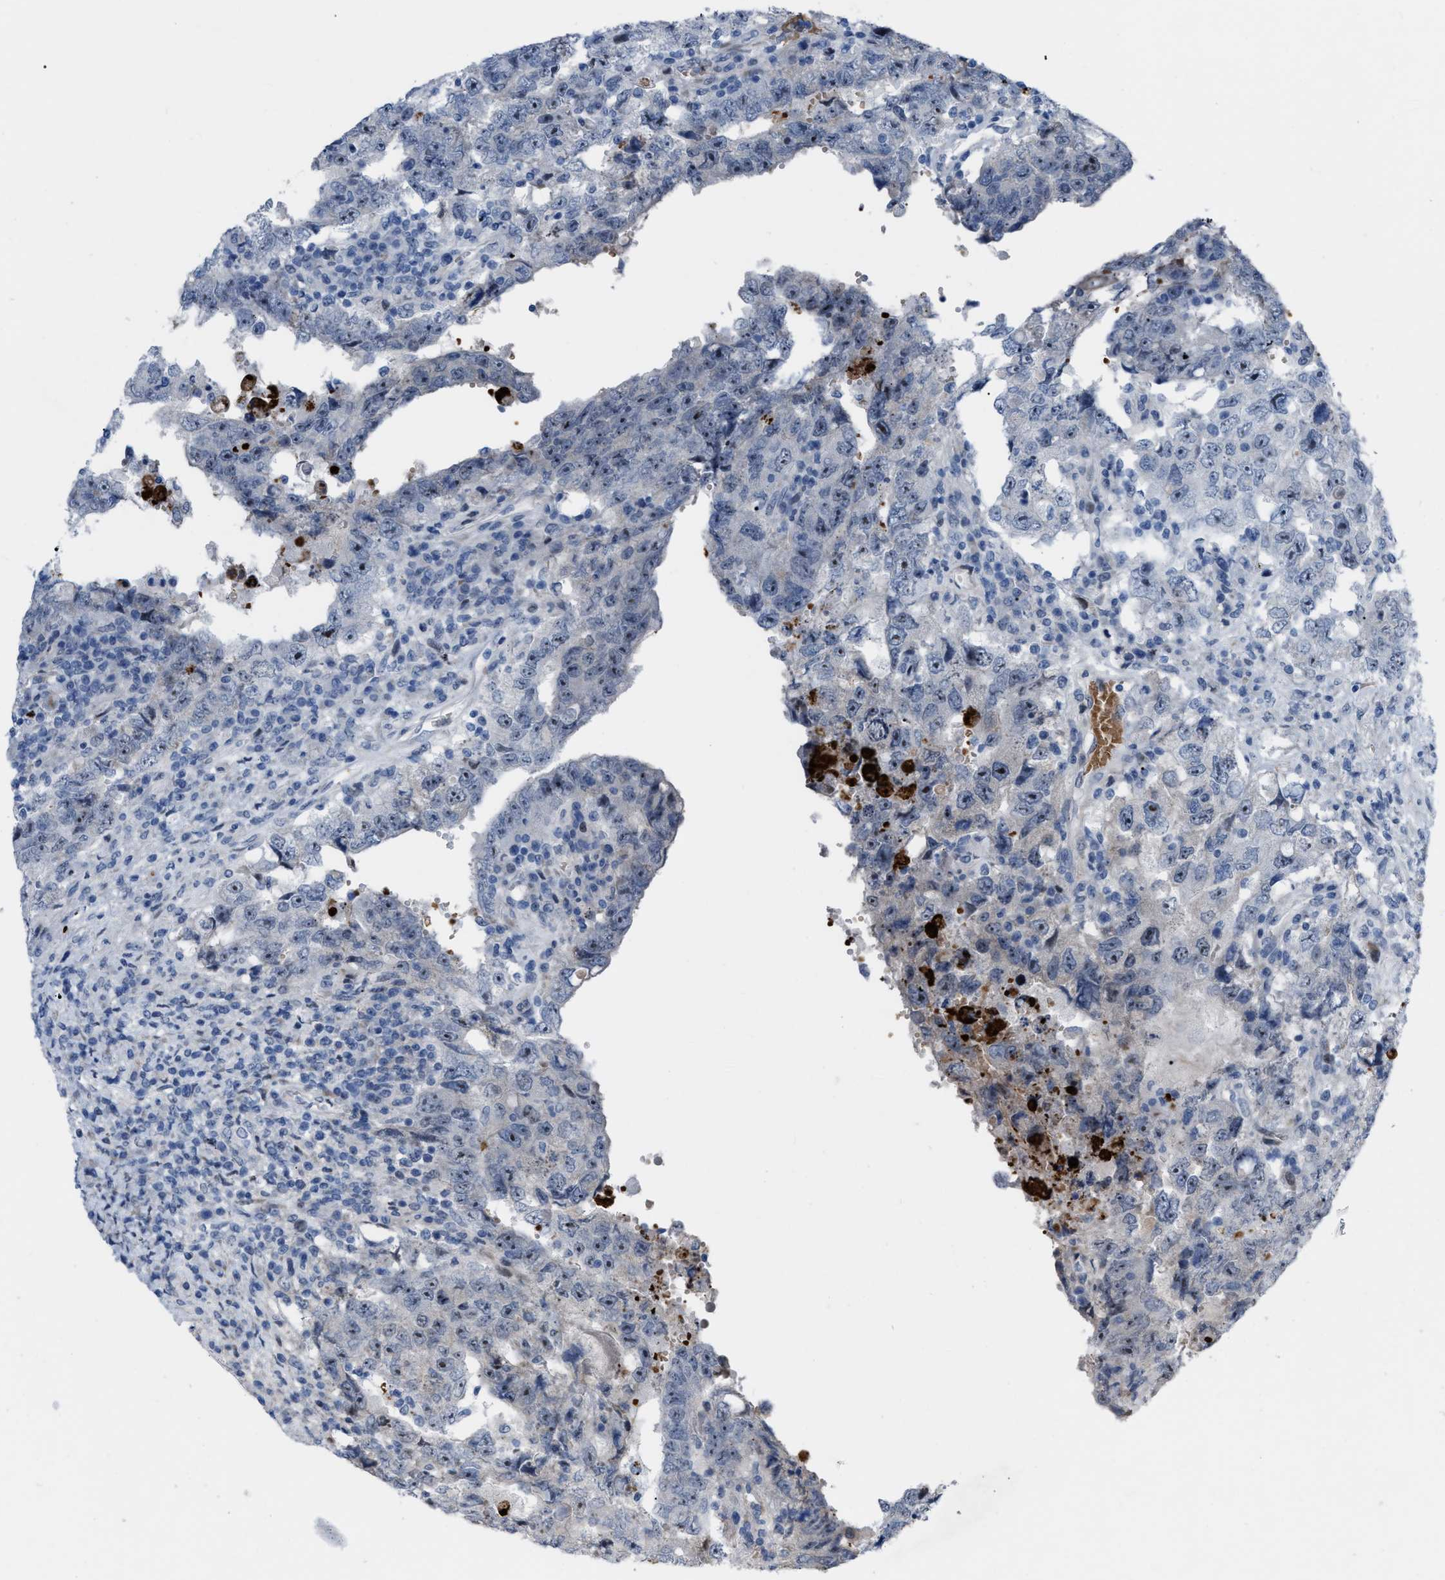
{"staining": {"intensity": "moderate", "quantity": "25%-75%", "location": "nuclear"}, "tissue": "testis cancer", "cell_type": "Tumor cells", "image_type": "cancer", "snomed": [{"axis": "morphology", "description": "Carcinoma, Embryonal, NOS"}, {"axis": "topography", "description": "Testis"}], "caption": "This histopathology image reveals immunohistochemistry (IHC) staining of testis cancer (embryonal carcinoma), with medium moderate nuclear expression in about 25%-75% of tumor cells.", "gene": "POLR1F", "patient": {"sex": "male", "age": 26}}